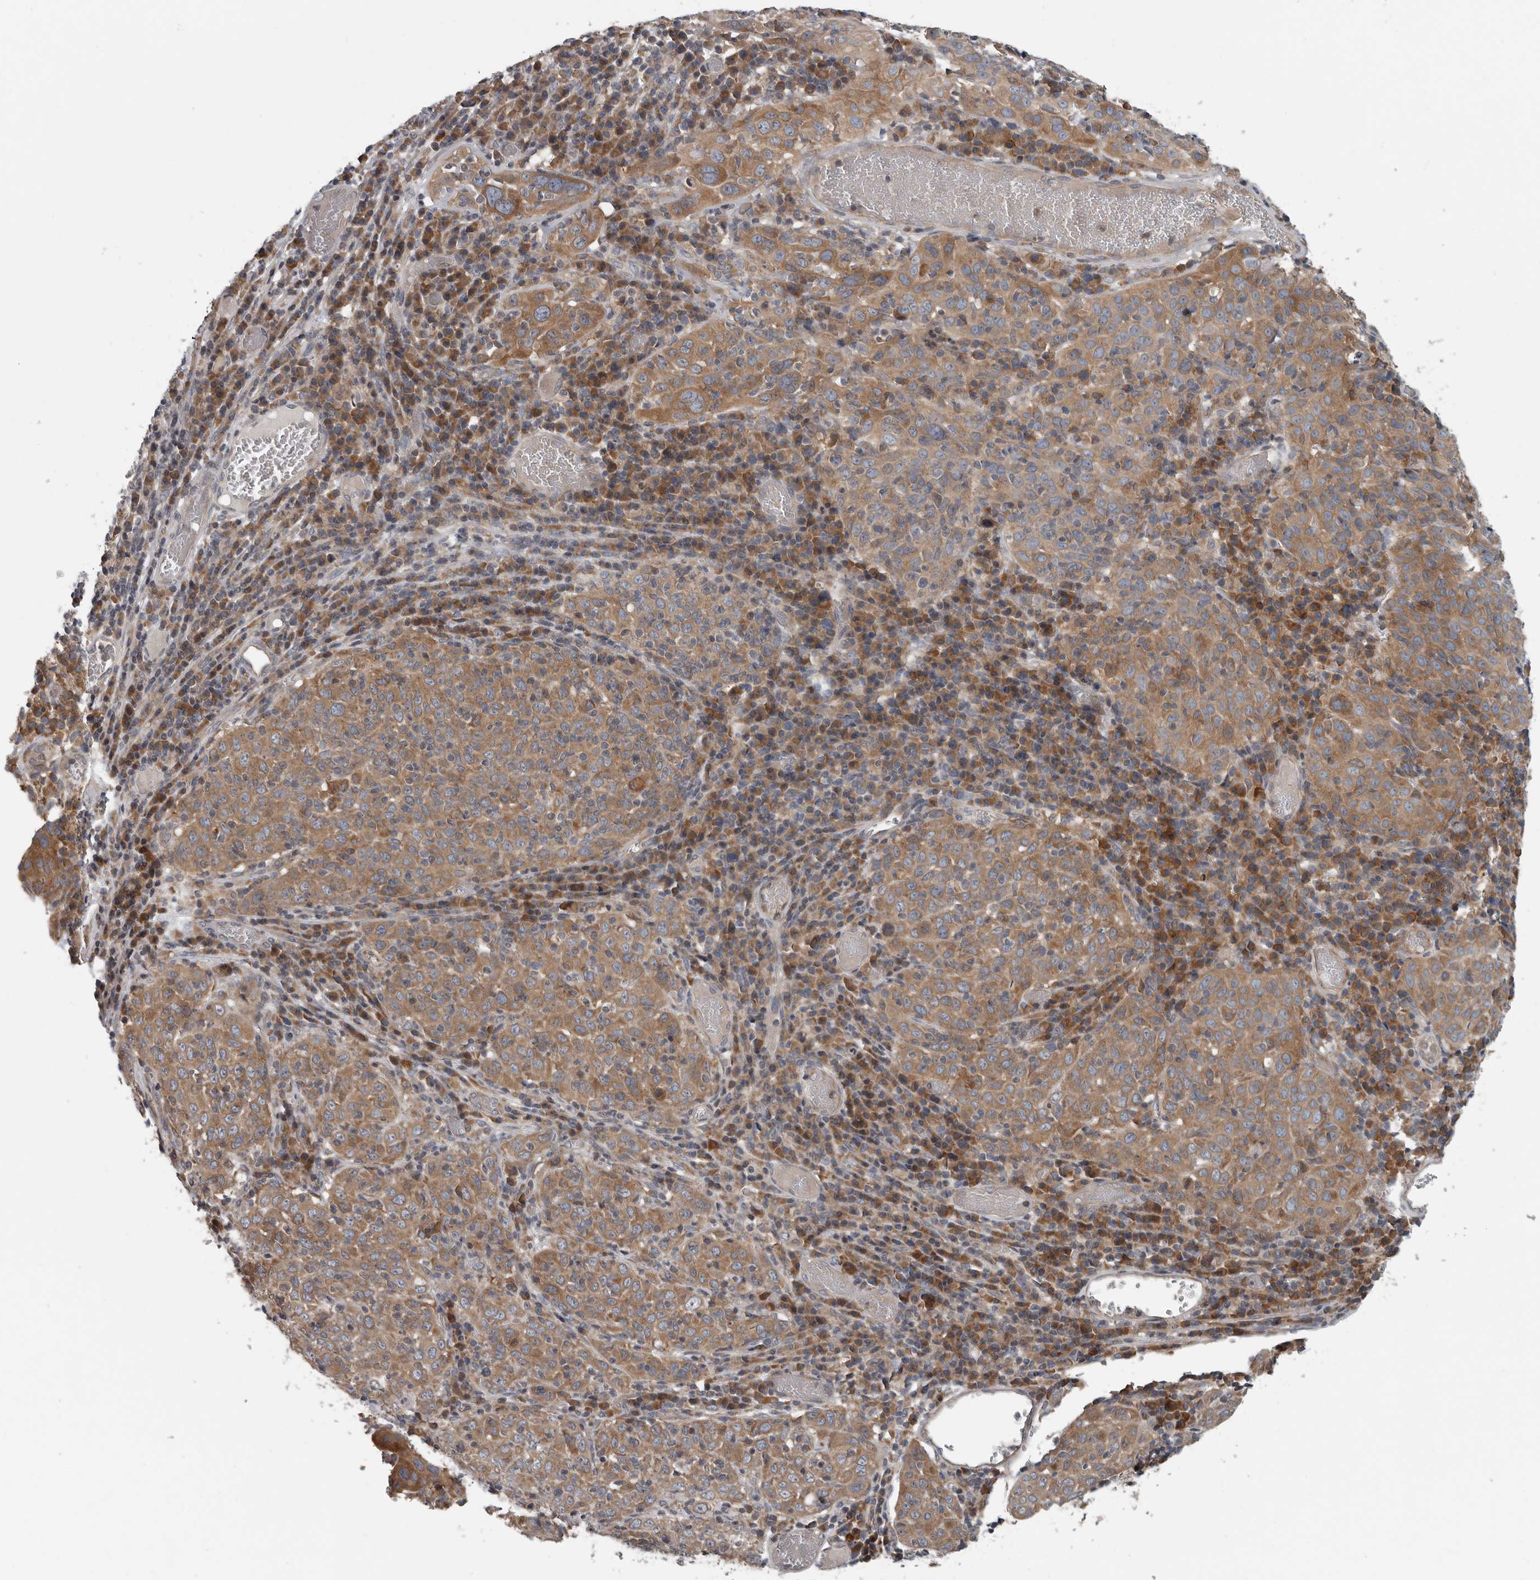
{"staining": {"intensity": "moderate", "quantity": ">75%", "location": "cytoplasmic/membranous"}, "tissue": "cervical cancer", "cell_type": "Tumor cells", "image_type": "cancer", "snomed": [{"axis": "morphology", "description": "Squamous cell carcinoma, NOS"}, {"axis": "topography", "description": "Cervix"}], "caption": "A photomicrograph of human squamous cell carcinoma (cervical) stained for a protein demonstrates moderate cytoplasmic/membranous brown staining in tumor cells.", "gene": "TMEM199", "patient": {"sex": "female", "age": 46}}